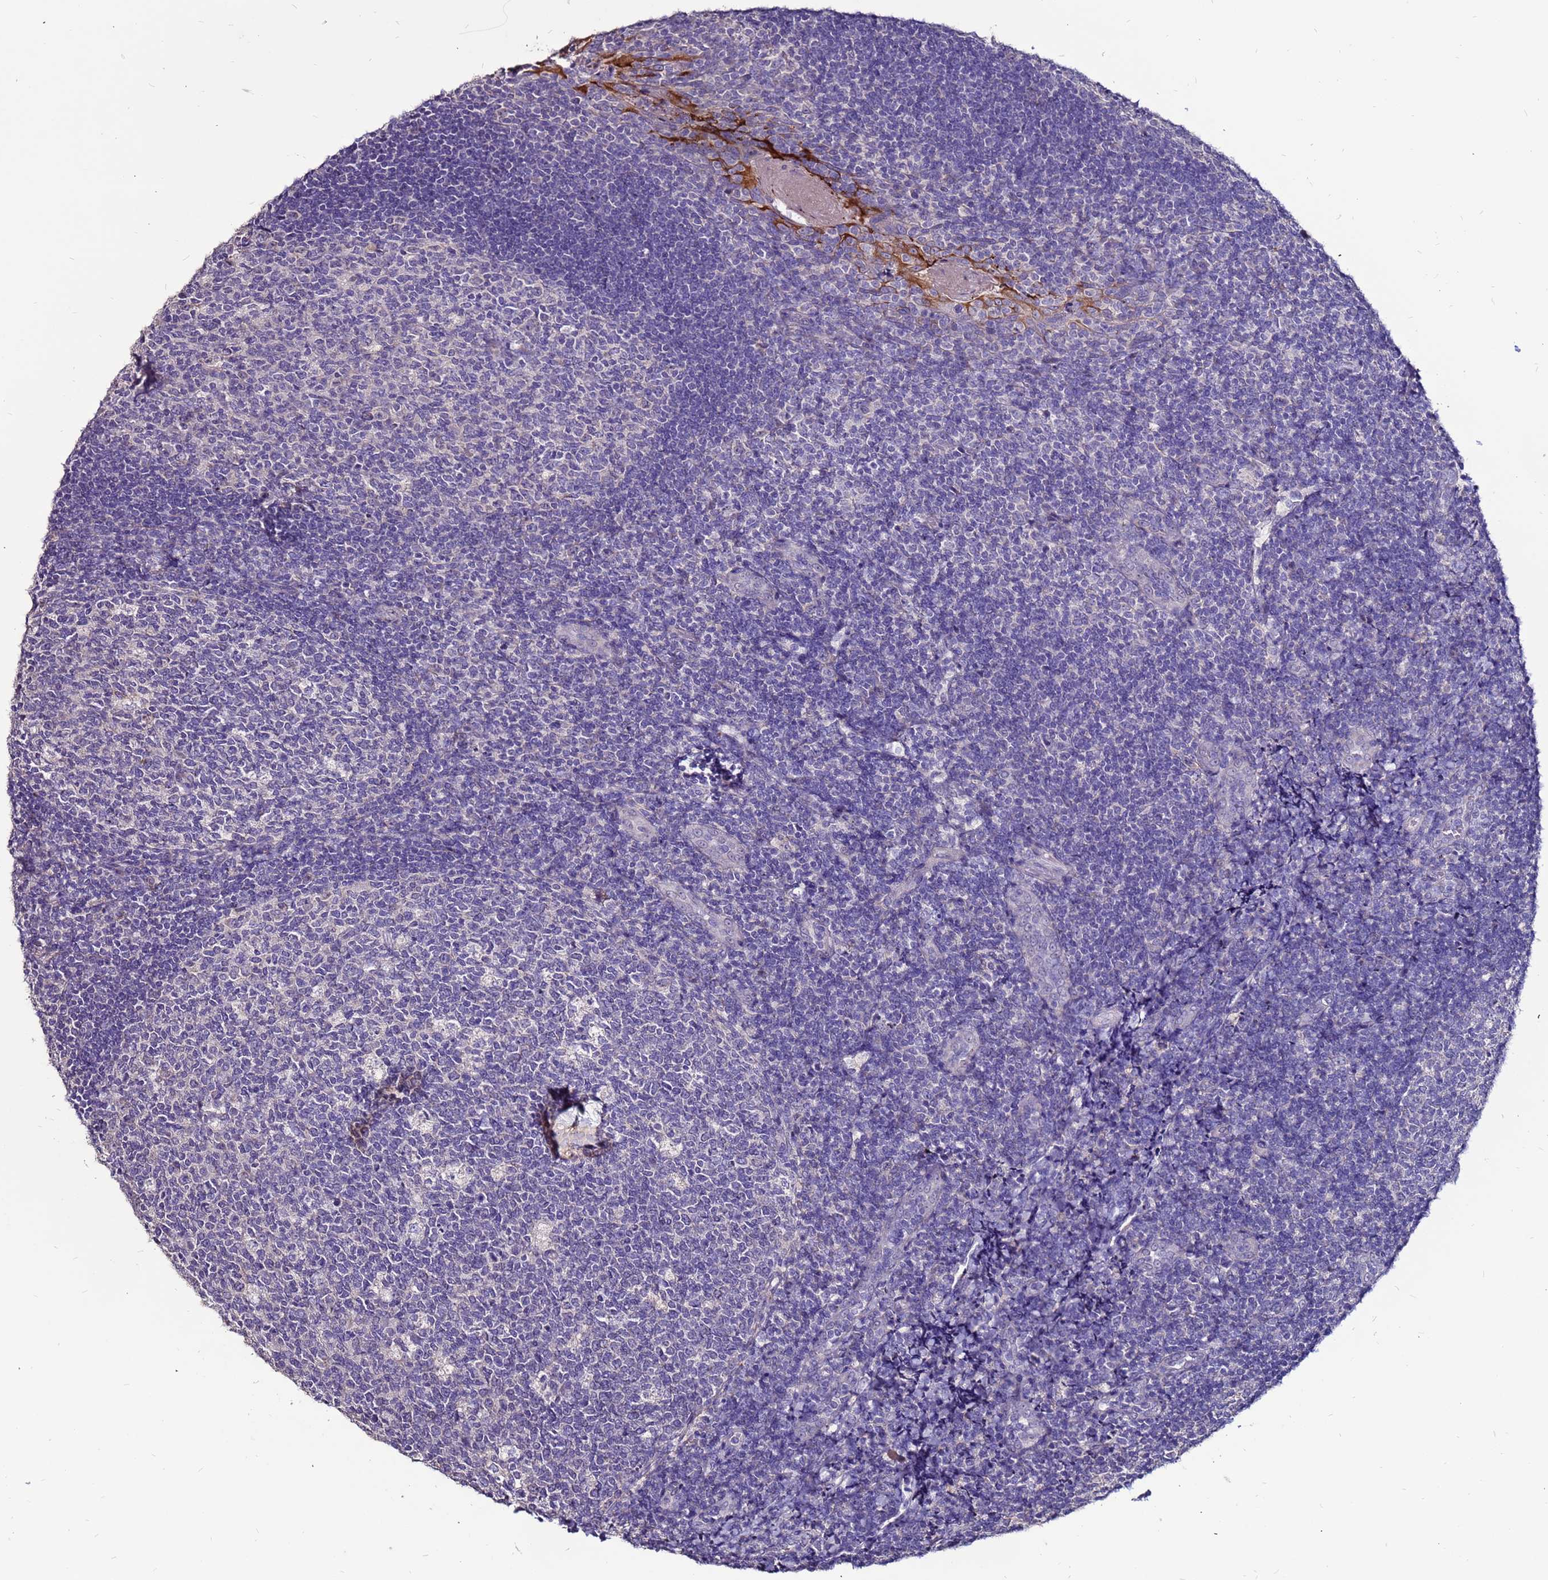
{"staining": {"intensity": "negative", "quantity": "none", "location": "none"}, "tissue": "tonsil", "cell_type": "Germinal center cells", "image_type": "normal", "snomed": [{"axis": "morphology", "description": "Normal tissue, NOS"}, {"axis": "topography", "description": "Tonsil"}], "caption": "Immunohistochemistry (IHC) image of benign tonsil stained for a protein (brown), which reveals no expression in germinal center cells. The staining was performed using DAB (3,3'-diaminobenzidine) to visualize the protein expression in brown, while the nuclei were stained in blue with hematoxylin (Magnification: 20x).", "gene": "SLC44A3", "patient": {"sex": "male", "age": 17}}